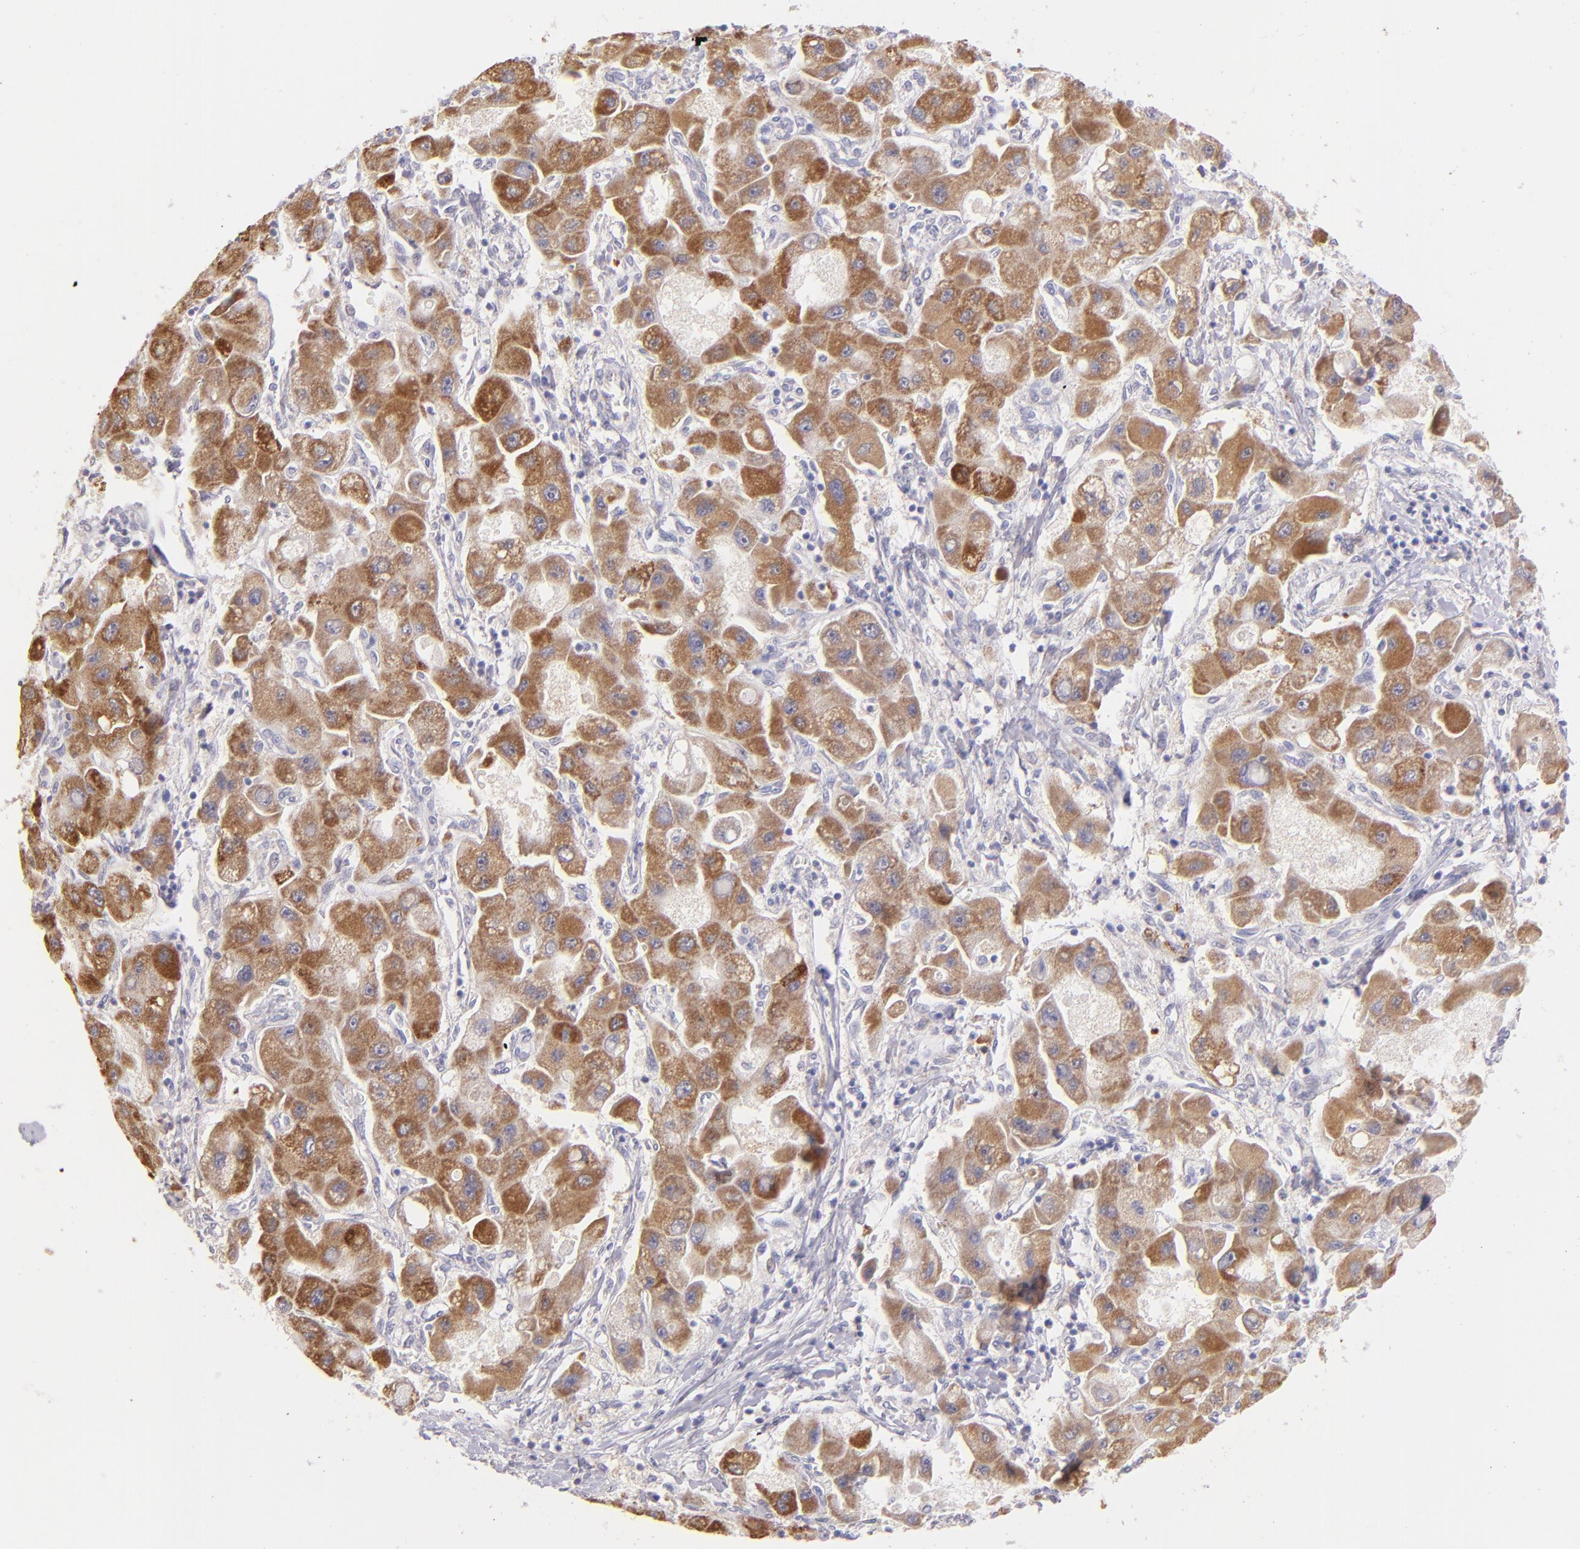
{"staining": {"intensity": "moderate", "quantity": ">75%", "location": "cytoplasmic/membranous"}, "tissue": "liver cancer", "cell_type": "Tumor cells", "image_type": "cancer", "snomed": [{"axis": "morphology", "description": "Carcinoma, Hepatocellular, NOS"}, {"axis": "topography", "description": "Liver"}], "caption": "Immunohistochemical staining of liver cancer demonstrates medium levels of moderate cytoplasmic/membranous protein positivity in about >75% of tumor cells.", "gene": "SH2D4A", "patient": {"sex": "male", "age": 24}}